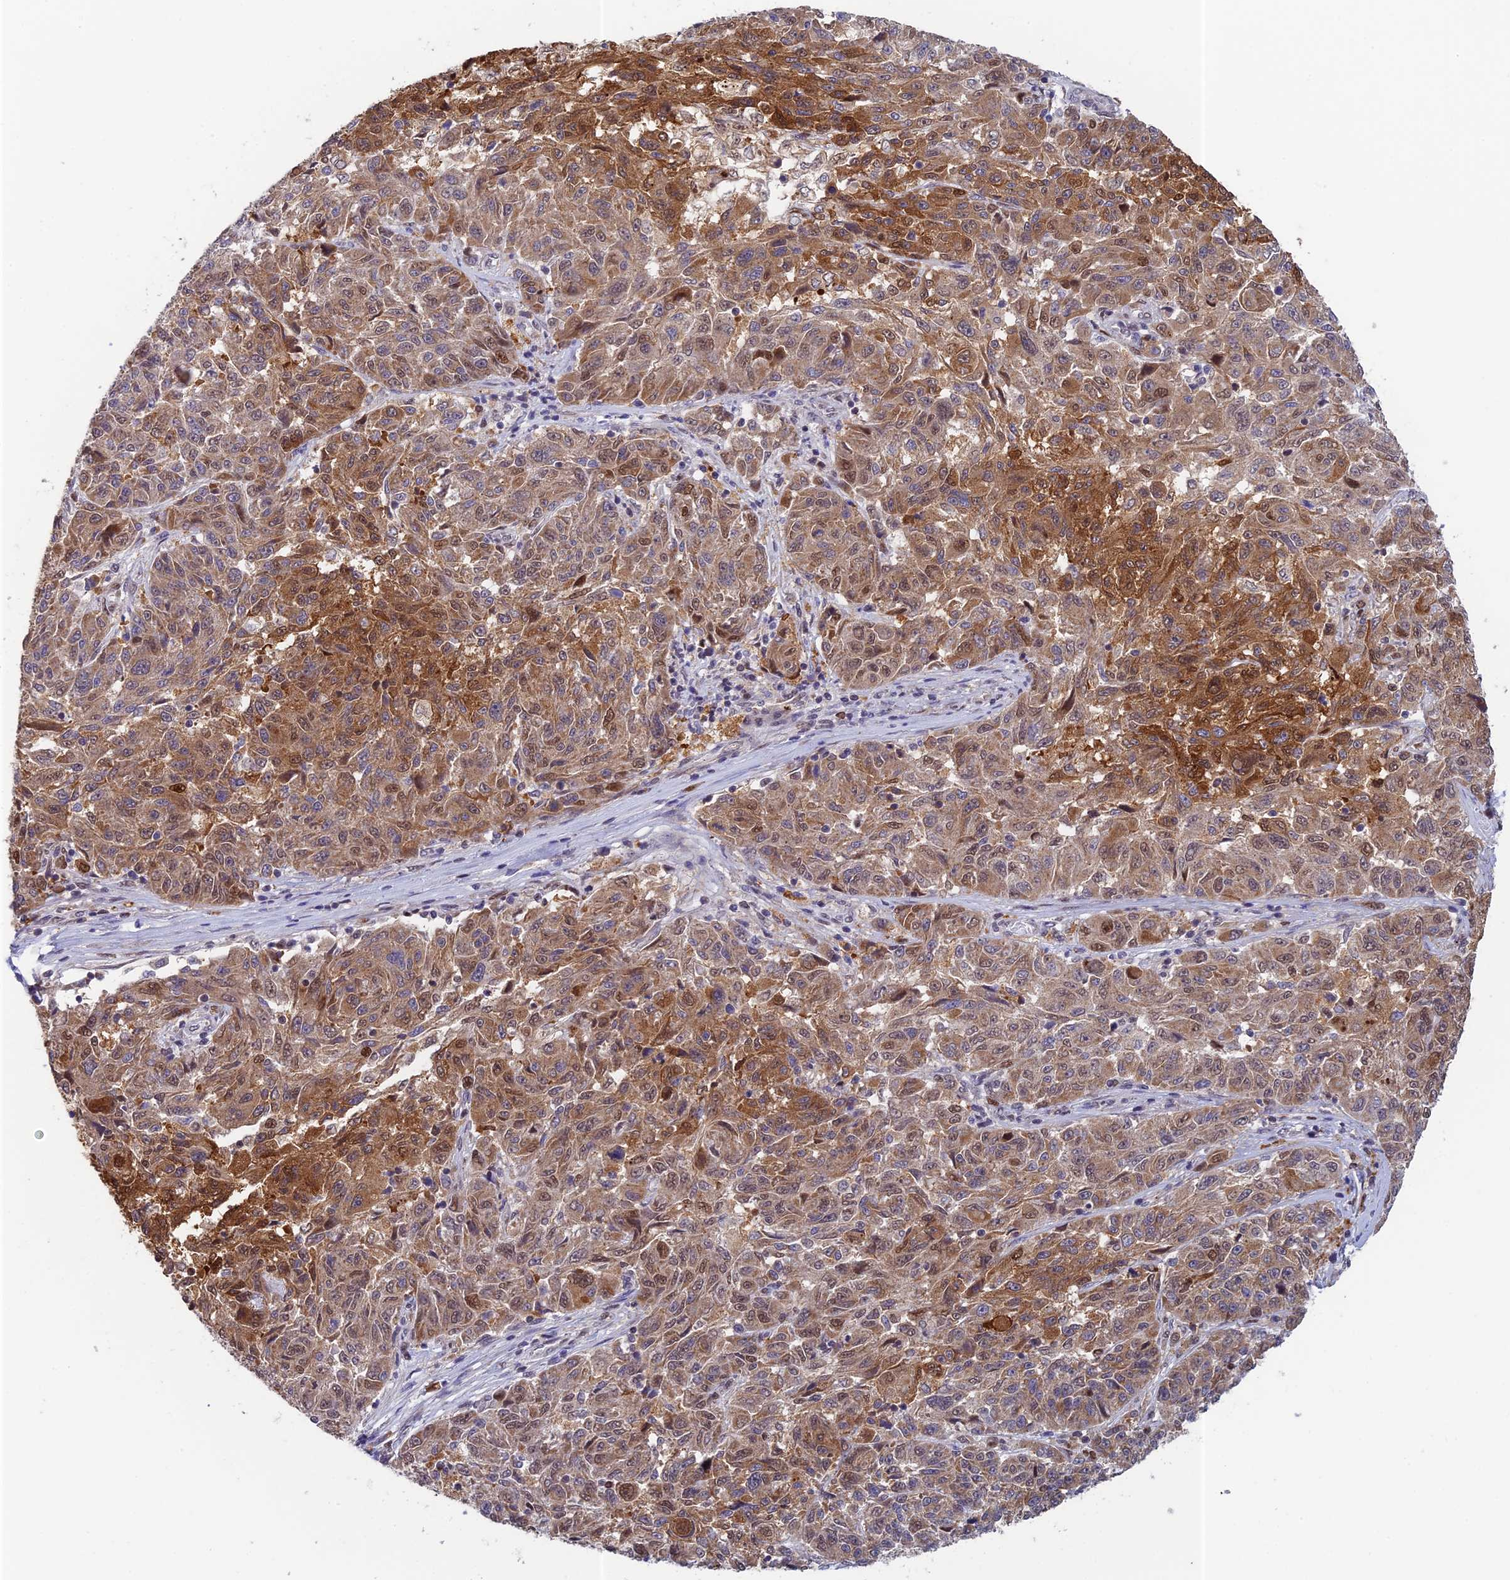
{"staining": {"intensity": "moderate", "quantity": ">75%", "location": "cytoplasmic/membranous,nuclear"}, "tissue": "melanoma", "cell_type": "Tumor cells", "image_type": "cancer", "snomed": [{"axis": "morphology", "description": "Malignant melanoma, NOS"}, {"axis": "topography", "description": "Skin"}], "caption": "Tumor cells show medium levels of moderate cytoplasmic/membranous and nuclear positivity in approximately >75% of cells in human malignant melanoma.", "gene": "MRPL17", "patient": {"sex": "male", "age": 53}}